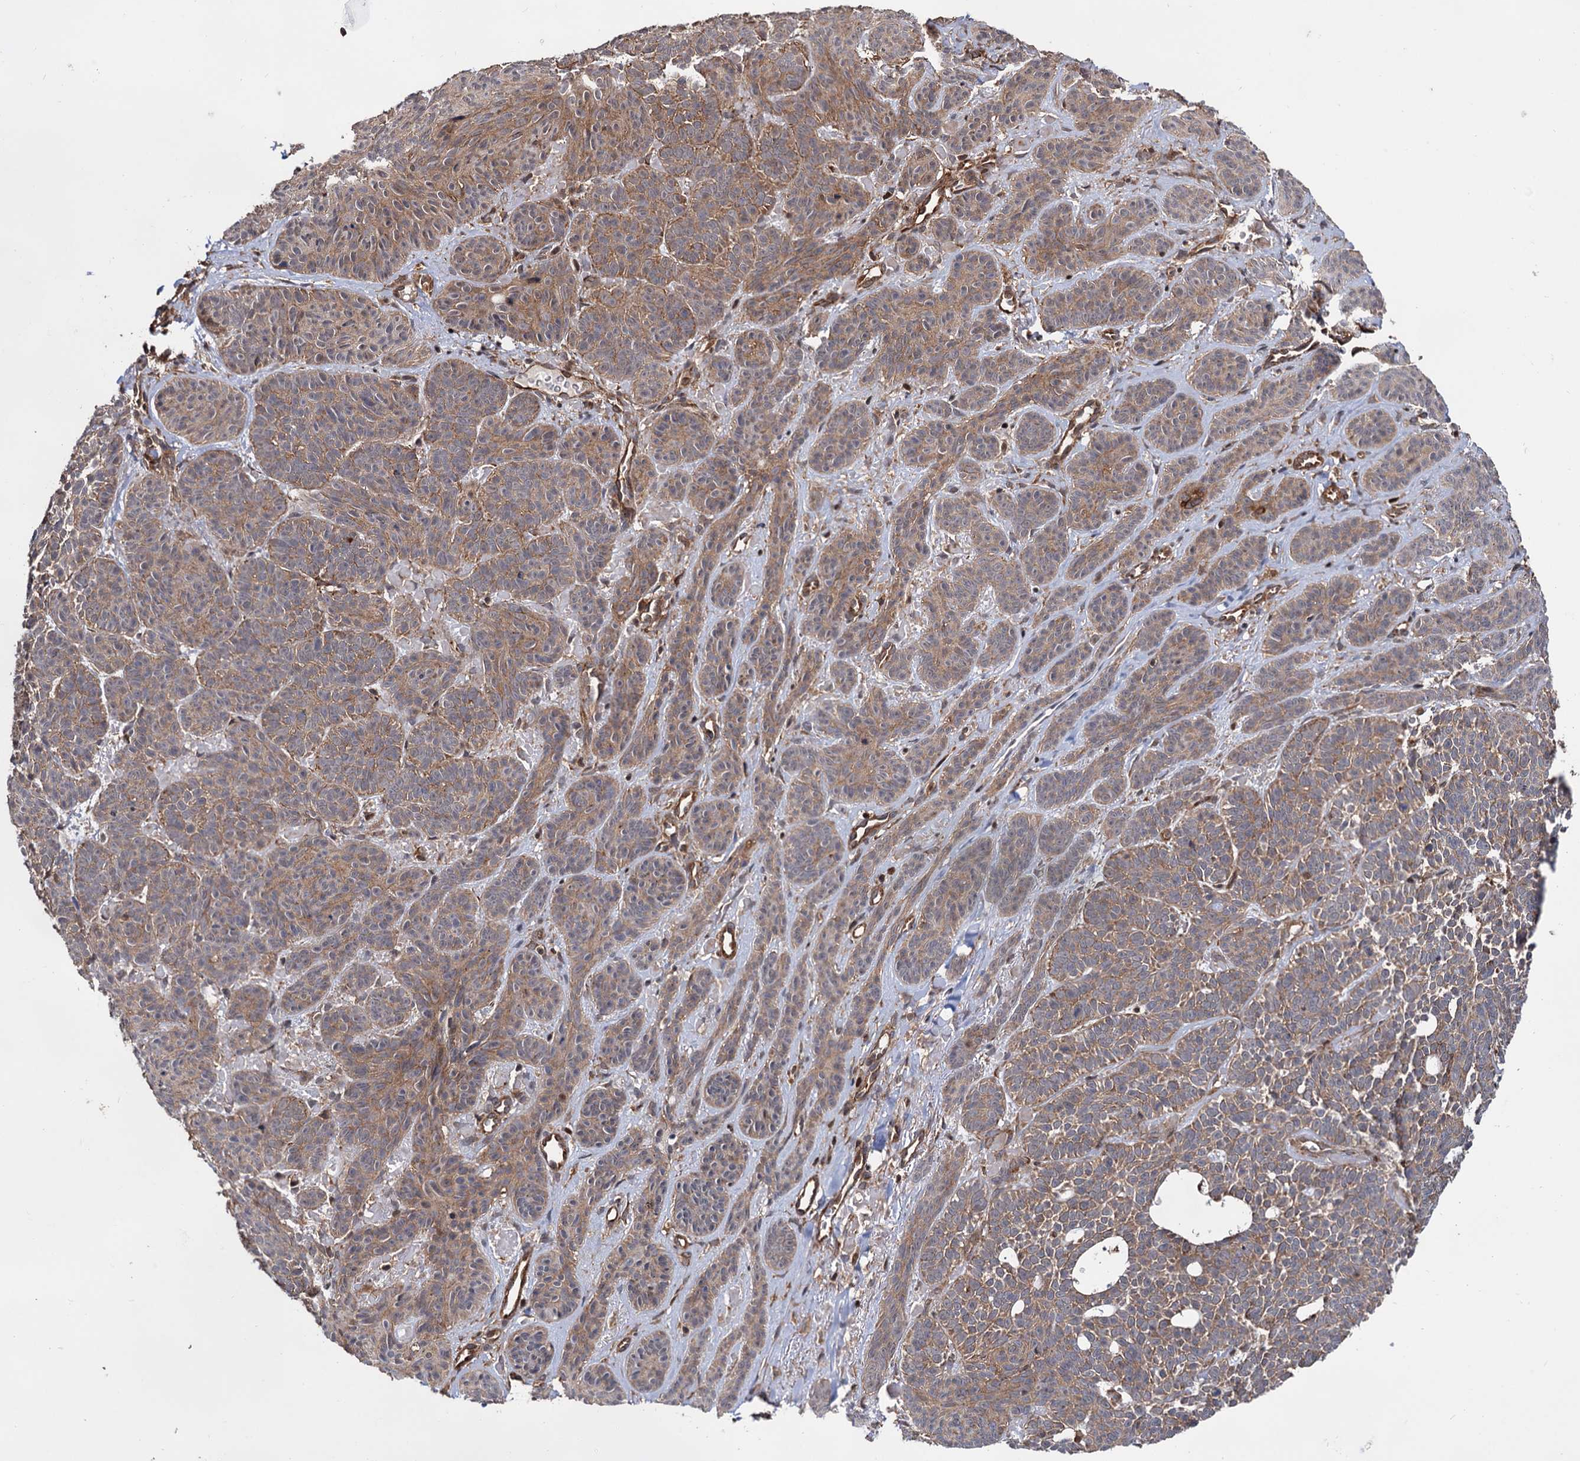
{"staining": {"intensity": "moderate", "quantity": ">75%", "location": "cytoplasmic/membranous"}, "tissue": "skin cancer", "cell_type": "Tumor cells", "image_type": "cancer", "snomed": [{"axis": "morphology", "description": "Basal cell carcinoma"}, {"axis": "topography", "description": "Skin"}], "caption": "An immunohistochemistry micrograph of tumor tissue is shown. Protein staining in brown highlights moderate cytoplasmic/membranous positivity in skin basal cell carcinoma within tumor cells. The staining was performed using DAB, with brown indicating positive protein expression. Nuclei are stained blue with hematoxylin.", "gene": "ATP8B4", "patient": {"sex": "male", "age": 85}}